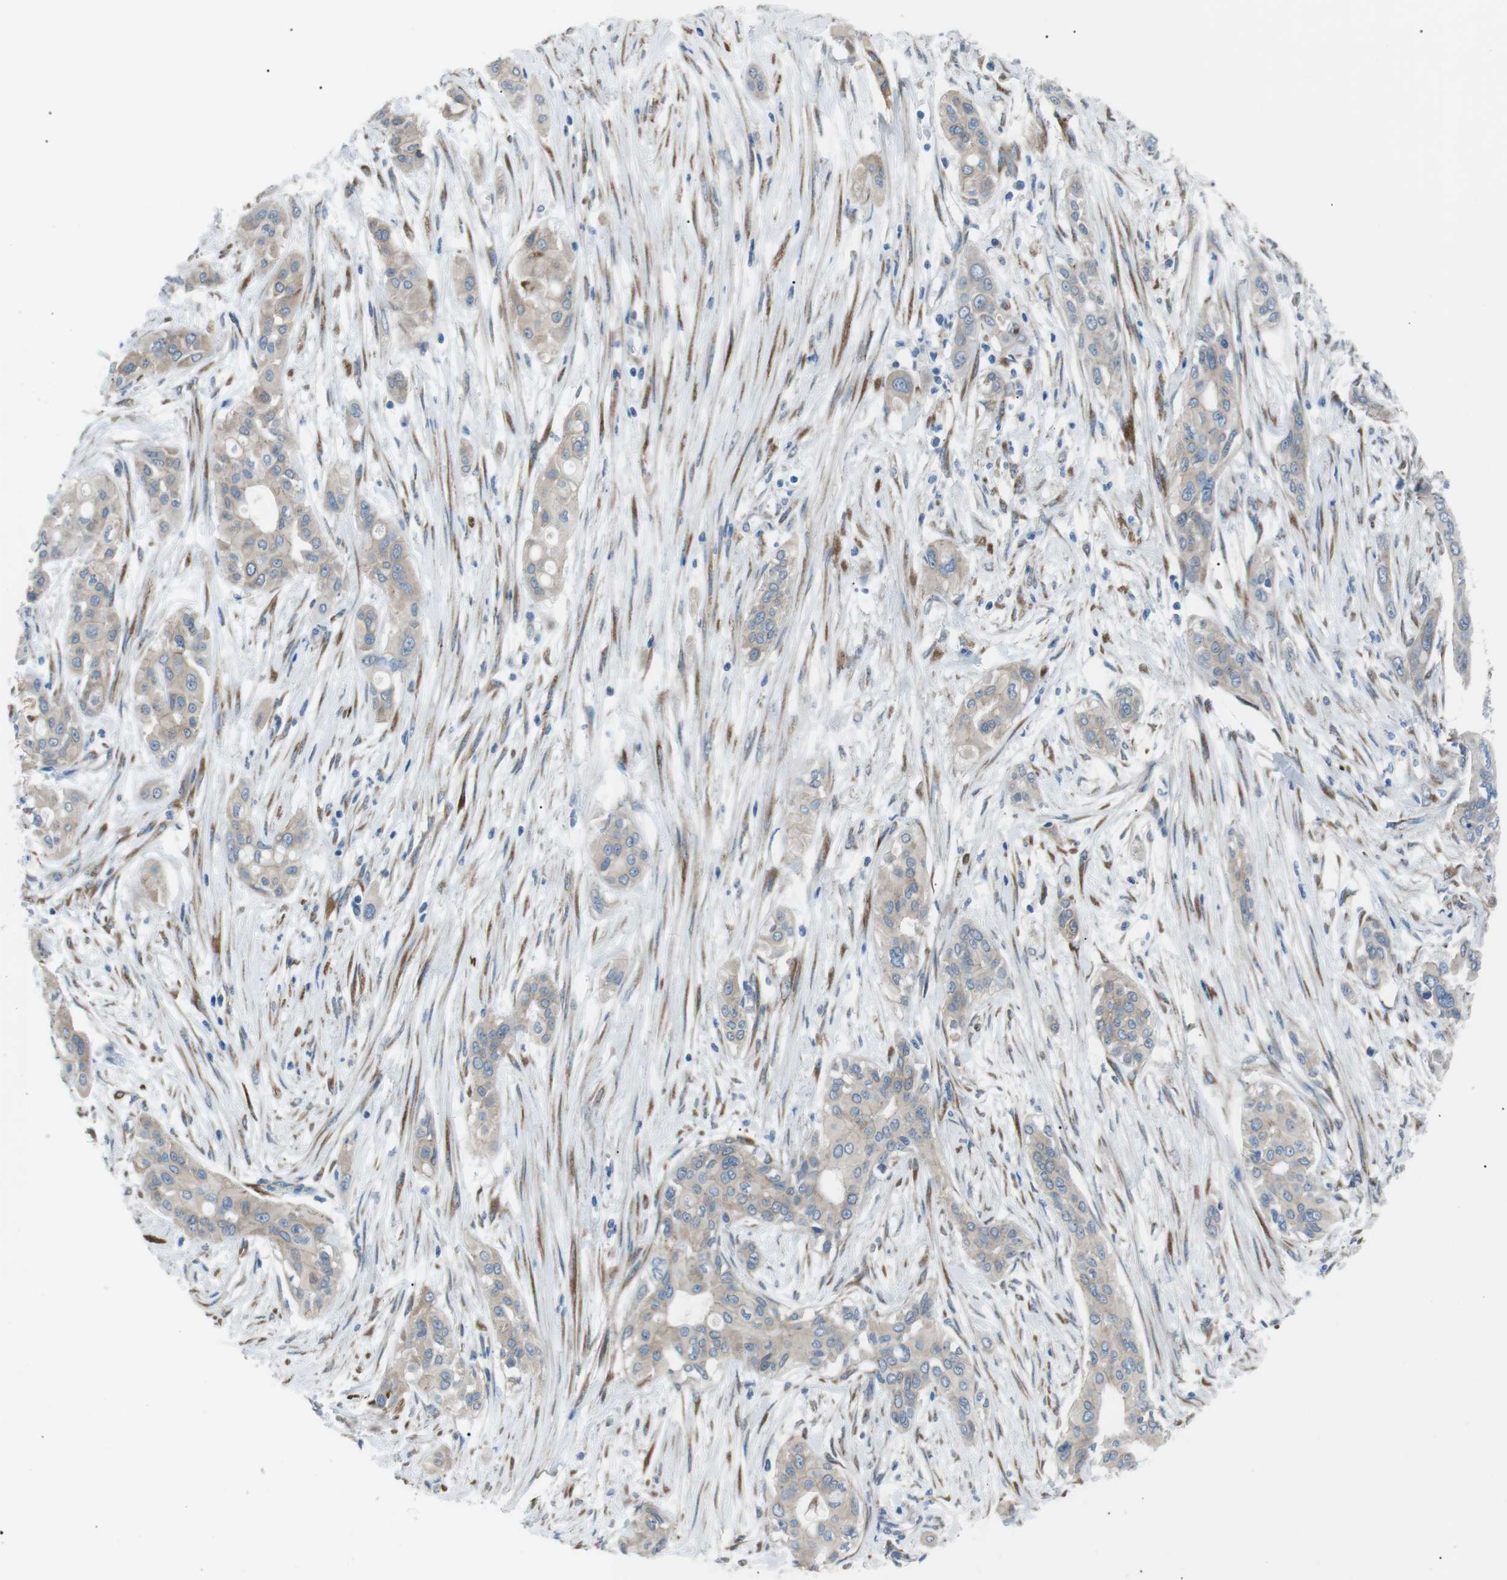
{"staining": {"intensity": "weak", "quantity": ">75%", "location": "cytoplasmic/membranous"}, "tissue": "pancreatic cancer", "cell_type": "Tumor cells", "image_type": "cancer", "snomed": [{"axis": "morphology", "description": "Adenocarcinoma, NOS"}, {"axis": "topography", "description": "Pancreas"}], "caption": "Pancreatic cancer (adenocarcinoma) was stained to show a protein in brown. There is low levels of weak cytoplasmic/membranous expression in about >75% of tumor cells.", "gene": "MTARC2", "patient": {"sex": "female", "age": 60}}